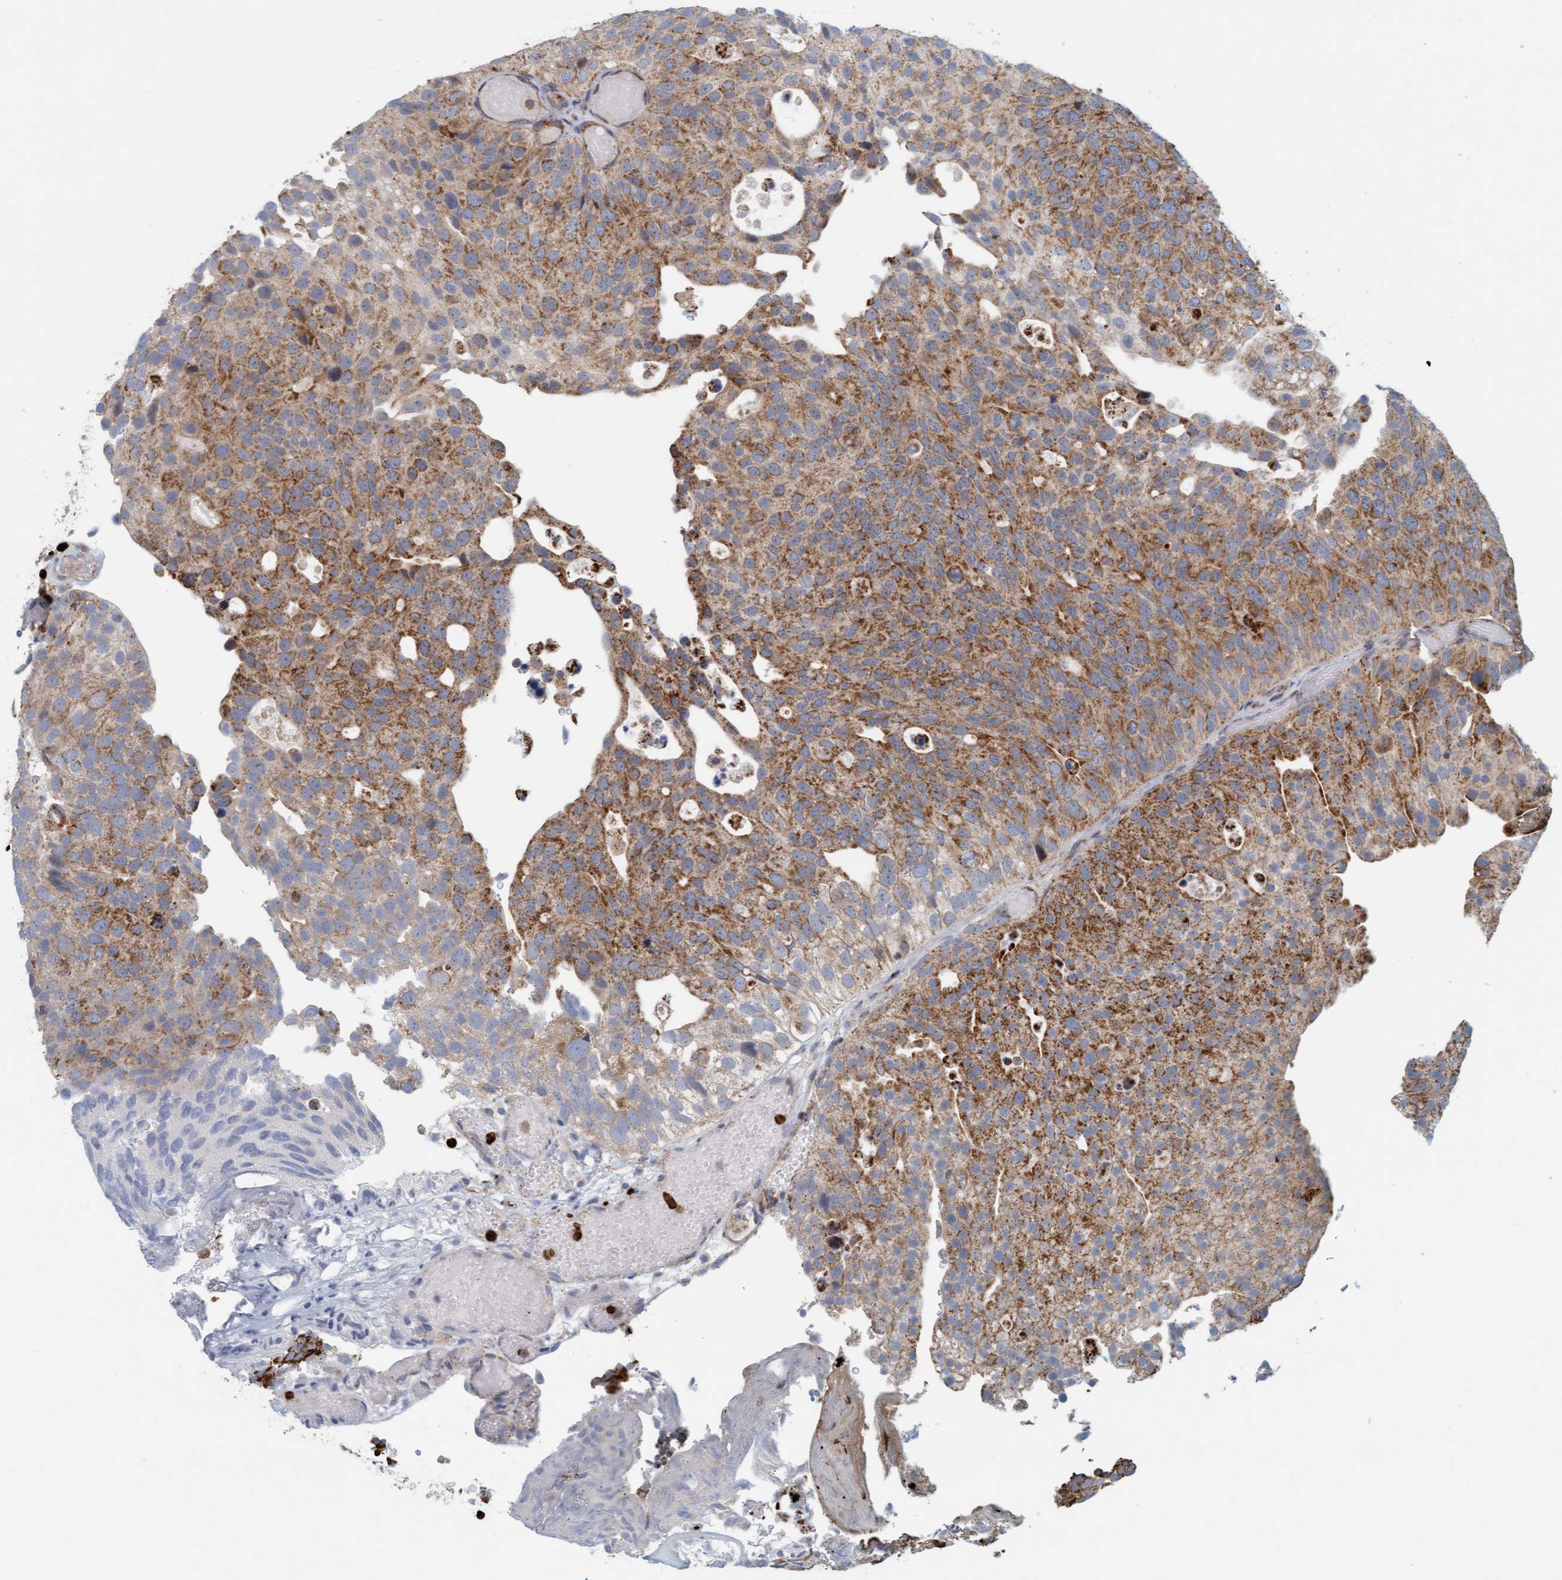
{"staining": {"intensity": "moderate", "quantity": ">75%", "location": "cytoplasmic/membranous"}, "tissue": "urothelial cancer", "cell_type": "Tumor cells", "image_type": "cancer", "snomed": [{"axis": "morphology", "description": "Urothelial carcinoma, Low grade"}, {"axis": "topography", "description": "Urinary bladder"}], "caption": "Low-grade urothelial carcinoma stained for a protein exhibits moderate cytoplasmic/membranous positivity in tumor cells.", "gene": "B9D1", "patient": {"sex": "male", "age": 78}}